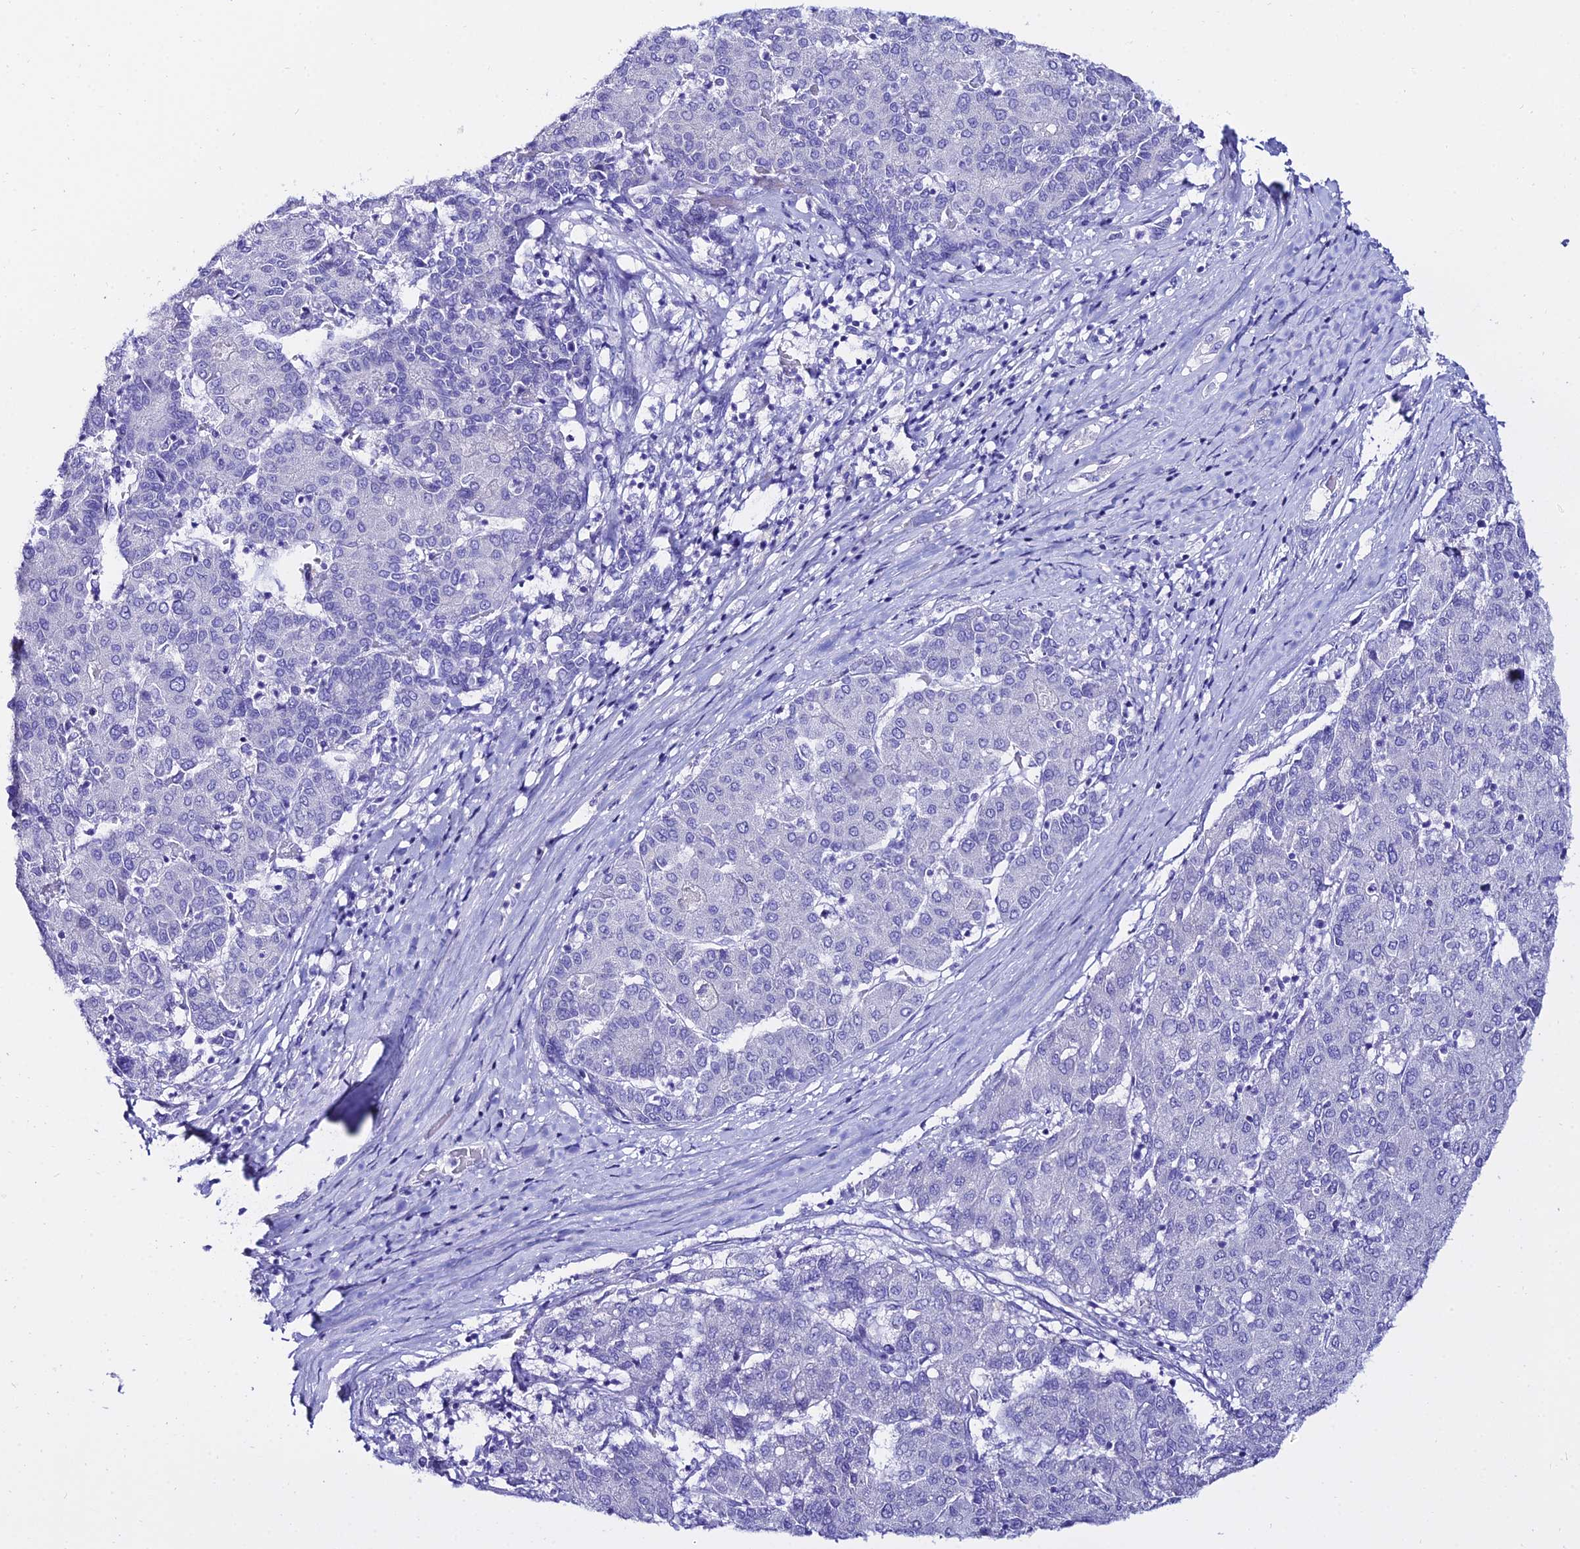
{"staining": {"intensity": "negative", "quantity": "none", "location": "none"}, "tissue": "liver cancer", "cell_type": "Tumor cells", "image_type": "cancer", "snomed": [{"axis": "morphology", "description": "Carcinoma, Hepatocellular, NOS"}, {"axis": "topography", "description": "Liver"}], "caption": "This photomicrograph is of liver cancer (hepatocellular carcinoma) stained with immunohistochemistry to label a protein in brown with the nuclei are counter-stained blue. There is no staining in tumor cells.", "gene": "OR4D5", "patient": {"sex": "male", "age": 65}}